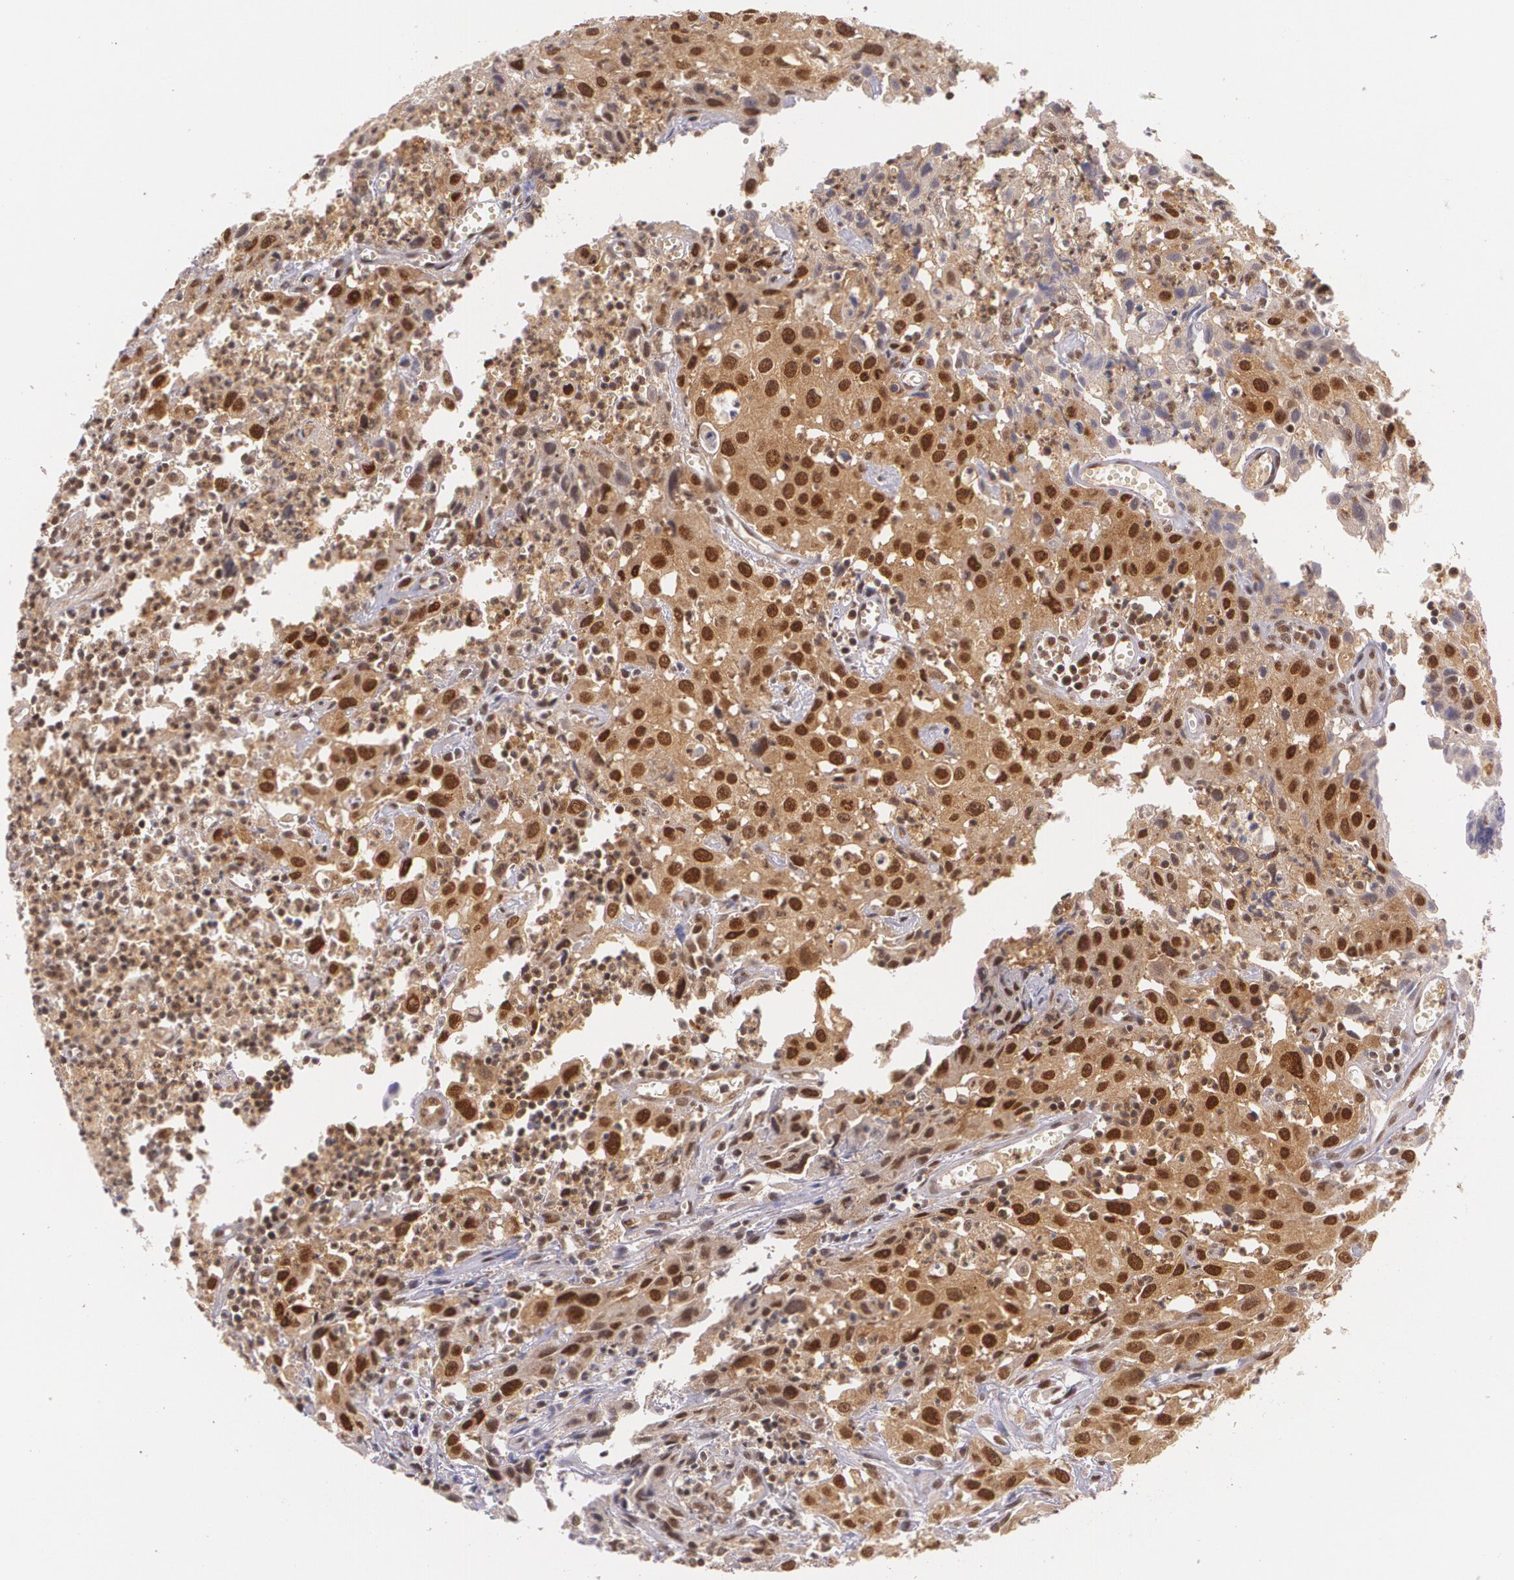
{"staining": {"intensity": "strong", "quantity": ">75%", "location": "cytoplasmic/membranous,nuclear"}, "tissue": "urothelial cancer", "cell_type": "Tumor cells", "image_type": "cancer", "snomed": [{"axis": "morphology", "description": "Urothelial carcinoma, High grade"}, {"axis": "topography", "description": "Urinary bladder"}], "caption": "The immunohistochemical stain labels strong cytoplasmic/membranous and nuclear expression in tumor cells of urothelial carcinoma (high-grade) tissue.", "gene": "CUL2", "patient": {"sex": "male", "age": 66}}